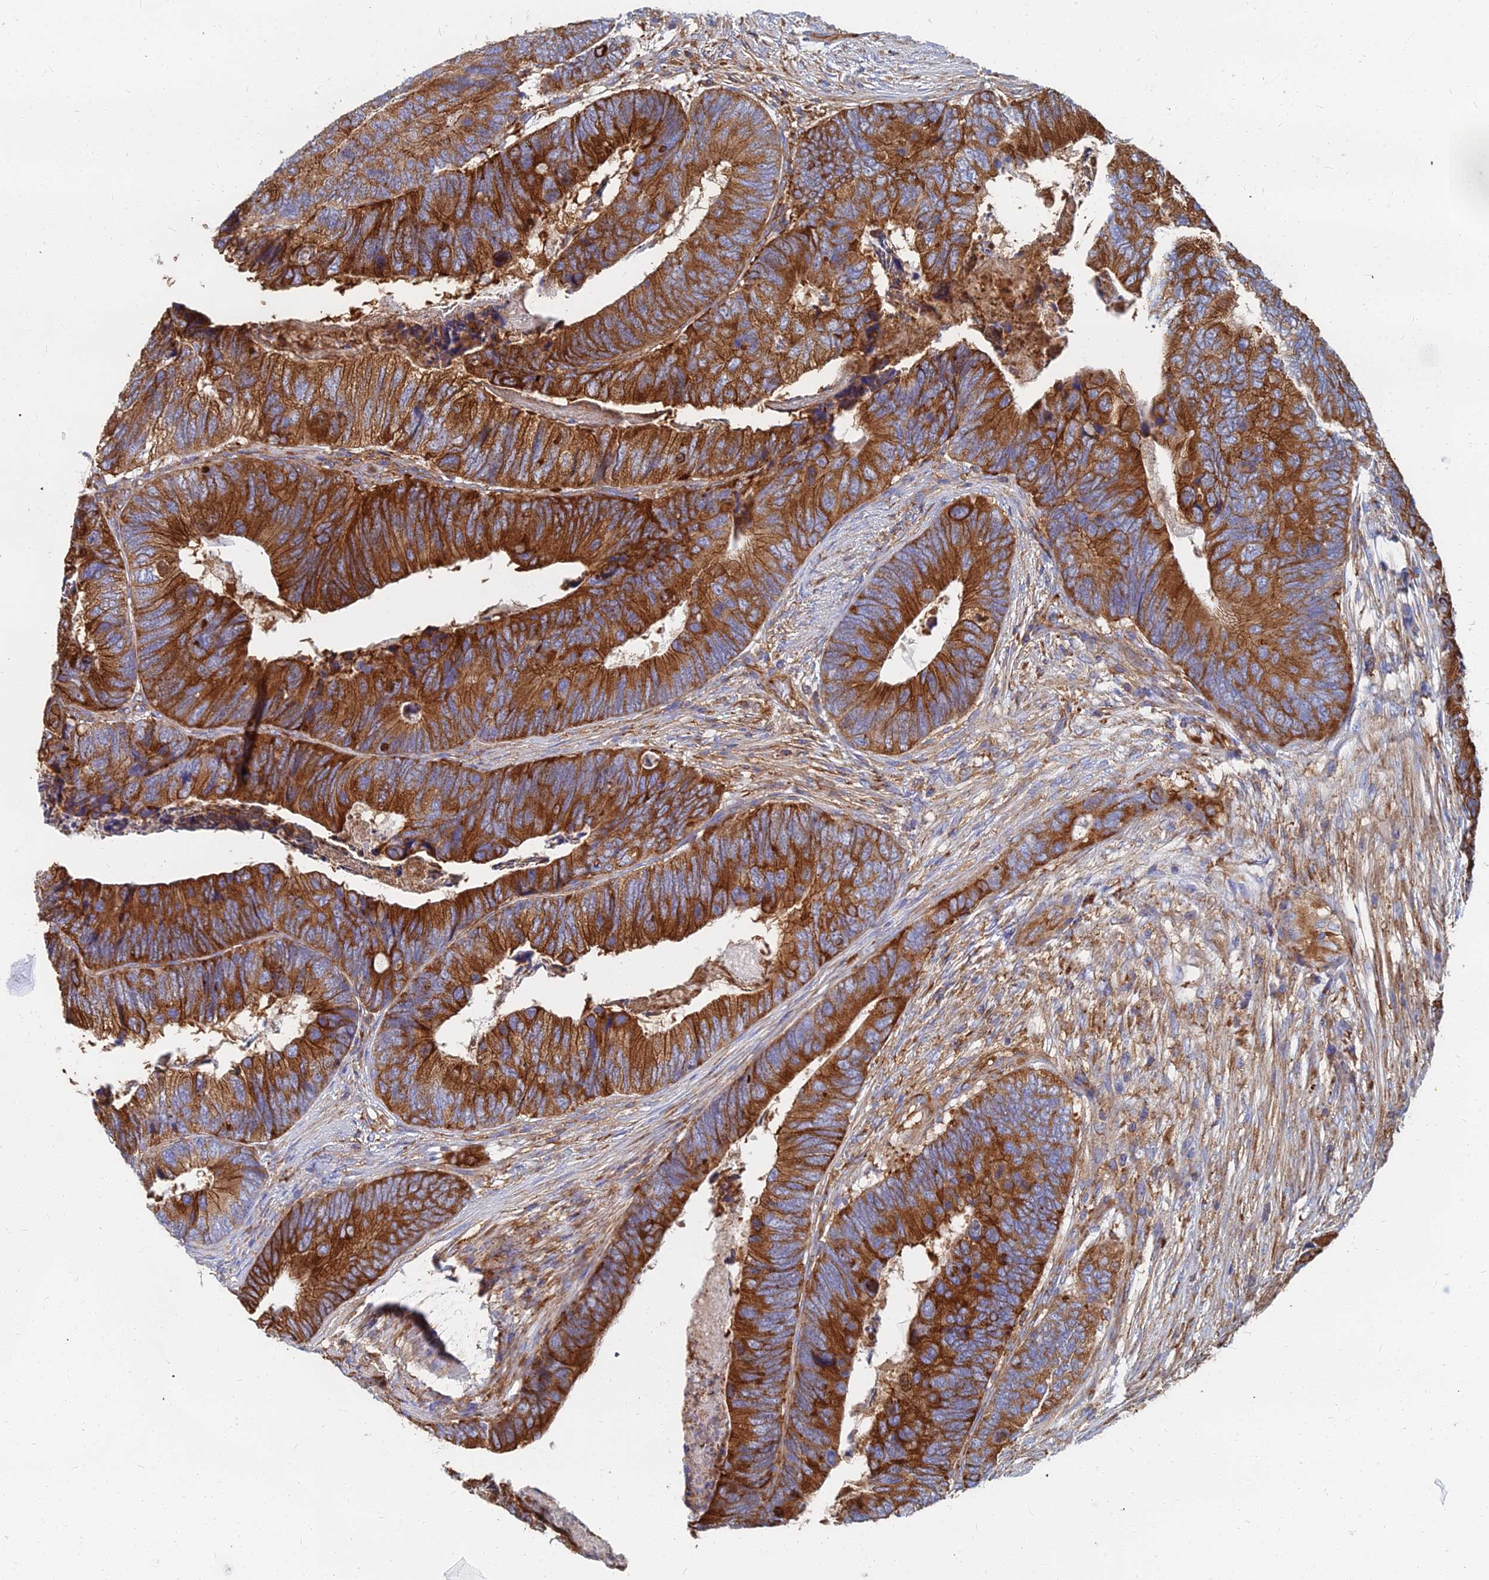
{"staining": {"intensity": "strong", "quantity": ">75%", "location": "cytoplasmic/membranous"}, "tissue": "colorectal cancer", "cell_type": "Tumor cells", "image_type": "cancer", "snomed": [{"axis": "morphology", "description": "Adenocarcinoma, NOS"}, {"axis": "topography", "description": "Colon"}], "caption": "Immunohistochemical staining of colorectal cancer reveals high levels of strong cytoplasmic/membranous staining in approximately >75% of tumor cells.", "gene": "GPR42", "patient": {"sex": "female", "age": 67}}